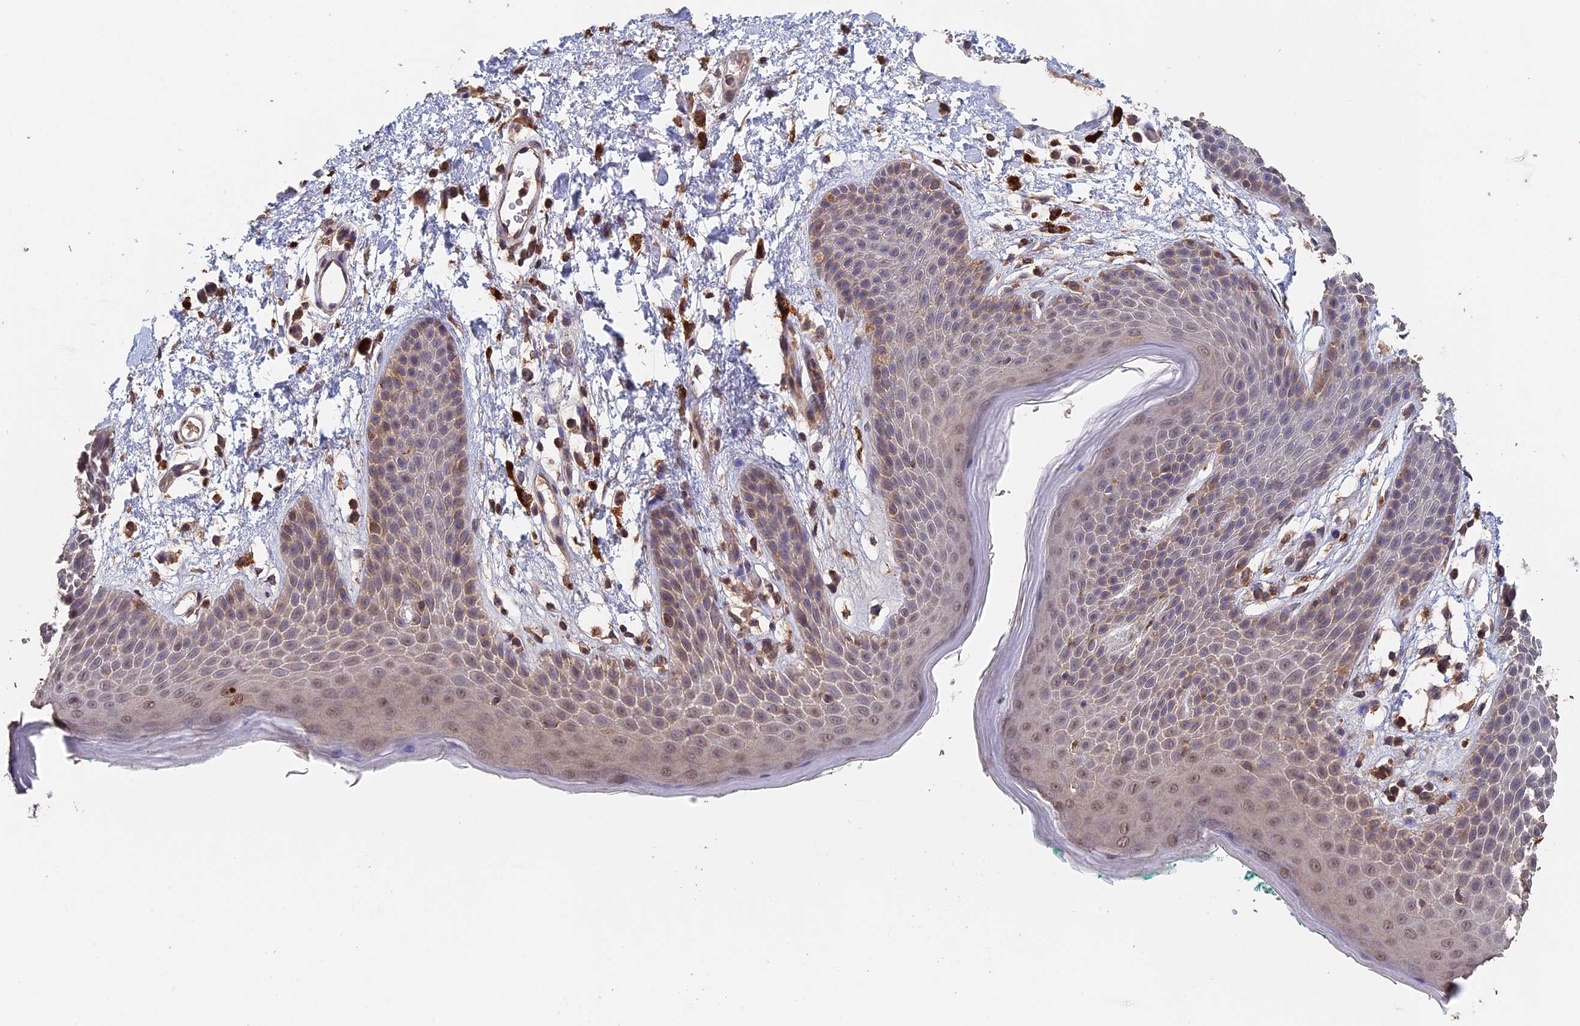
{"staining": {"intensity": "weak", "quantity": "<25%", "location": "cytoplasmic/membranous,nuclear"}, "tissue": "skin", "cell_type": "Epidermal cells", "image_type": "normal", "snomed": [{"axis": "morphology", "description": "Normal tissue, NOS"}, {"axis": "topography", "description": "Anal"}], "caption": "IHC of benign skin displays no expression in epidermal cells. (Immunohistochemistry, brightfield microscopy, high magnification).", "gene": "PIGQ", "patient": {"sex": "male", "age": 74}}